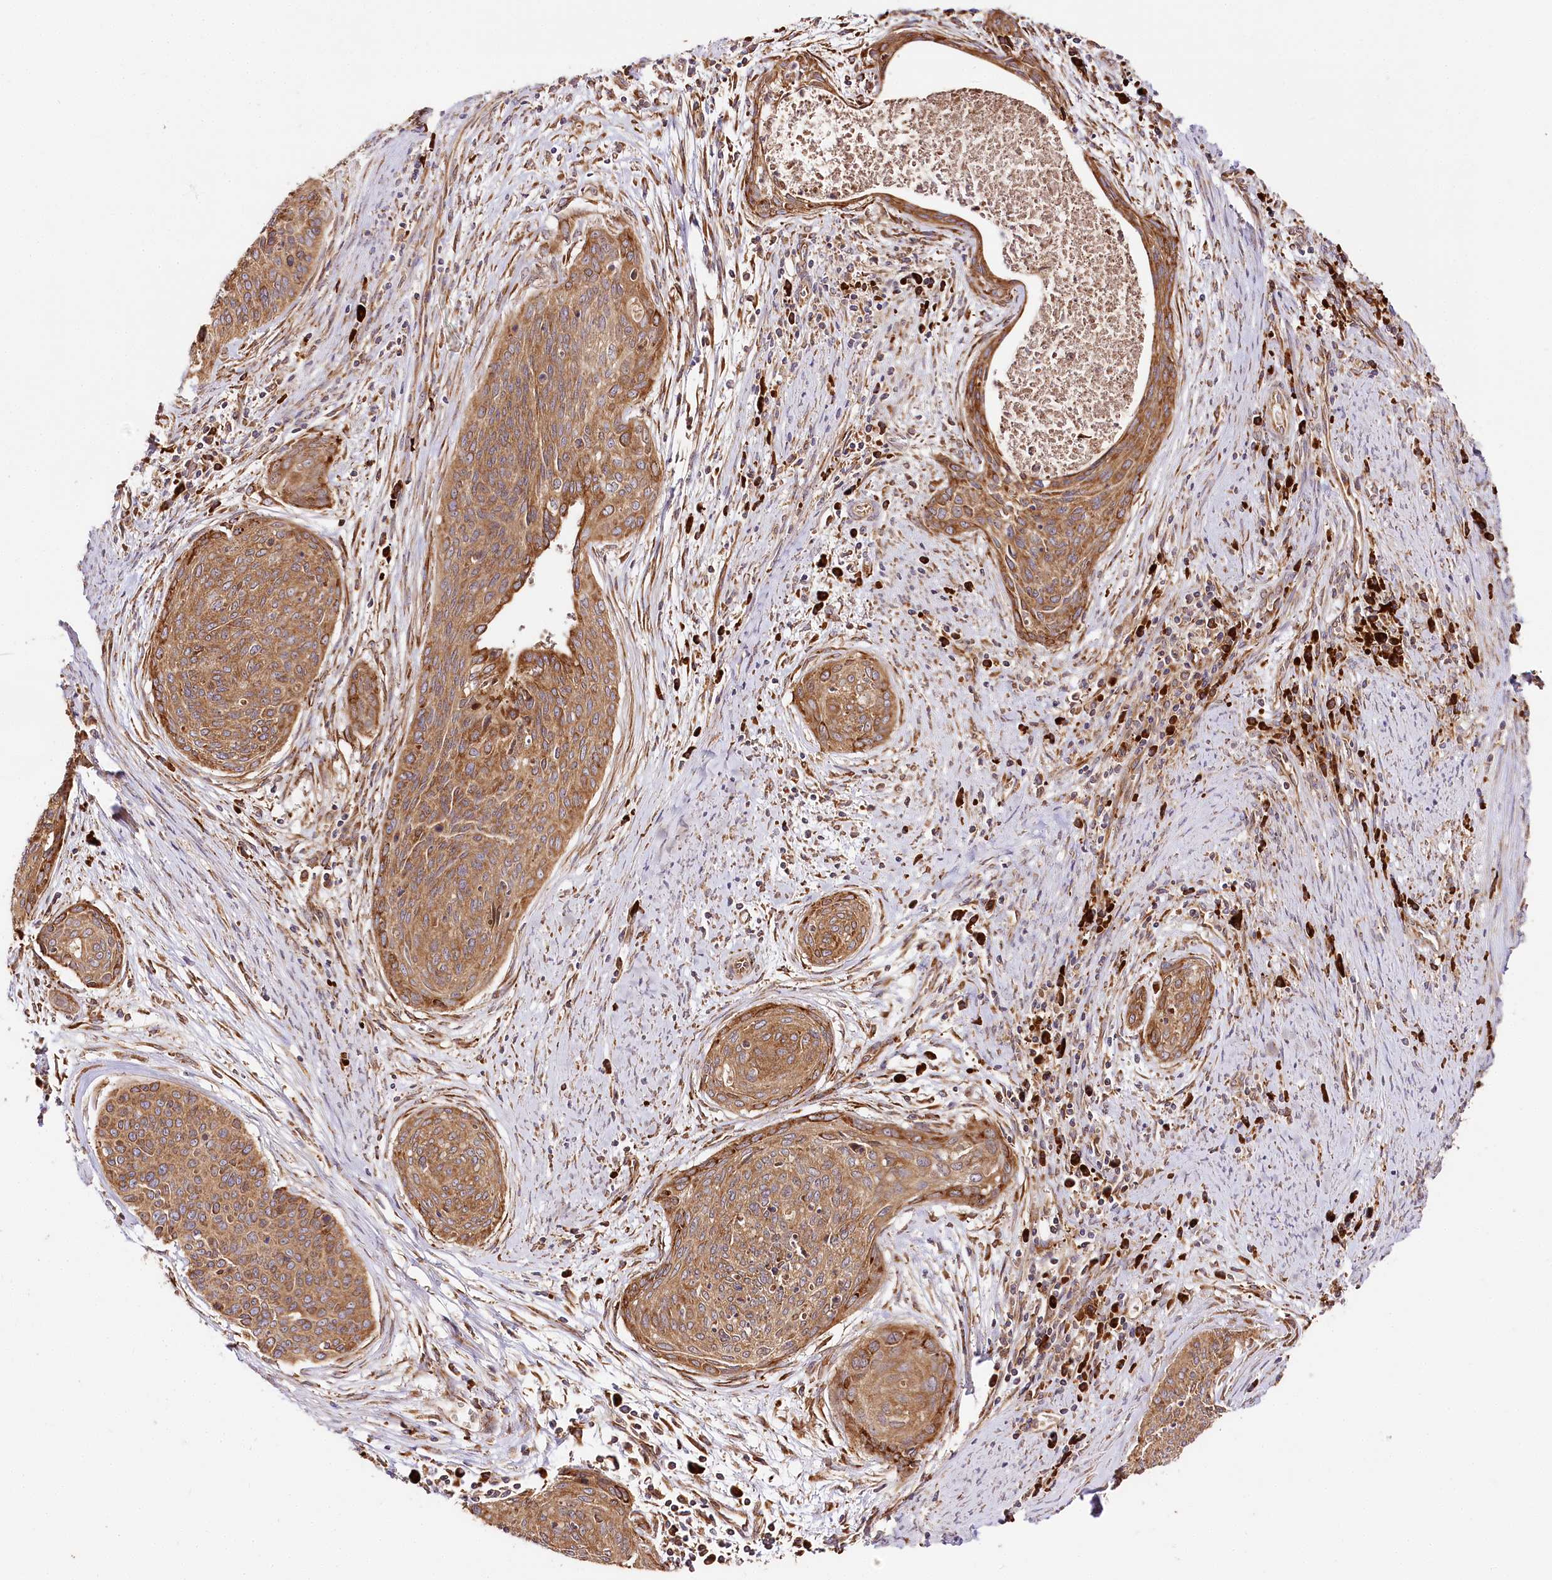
{"staining": {"intensity": "moderate", "quantity": ">75%", "location": "cytoplasmic/membranous"}, "tissue": "cervical cancer", "cell_type": "Tumor cells", "image_type": "cancer", "snomed": [{"axis": "morphology", "description": "Squamous cell carcinoma, NOS"}, {"axis": "topography", "description": "Cervix"}], "caption": "Immunohistochemical staining of human cervical cancer (squamous cell carcinoma) exhibits medium levels of moderate cytoplasmic/membranous protein staining in about >75% of tumor cells.", "gene": "CNPY2", "patient": {"sex": "female", "age": 55}}